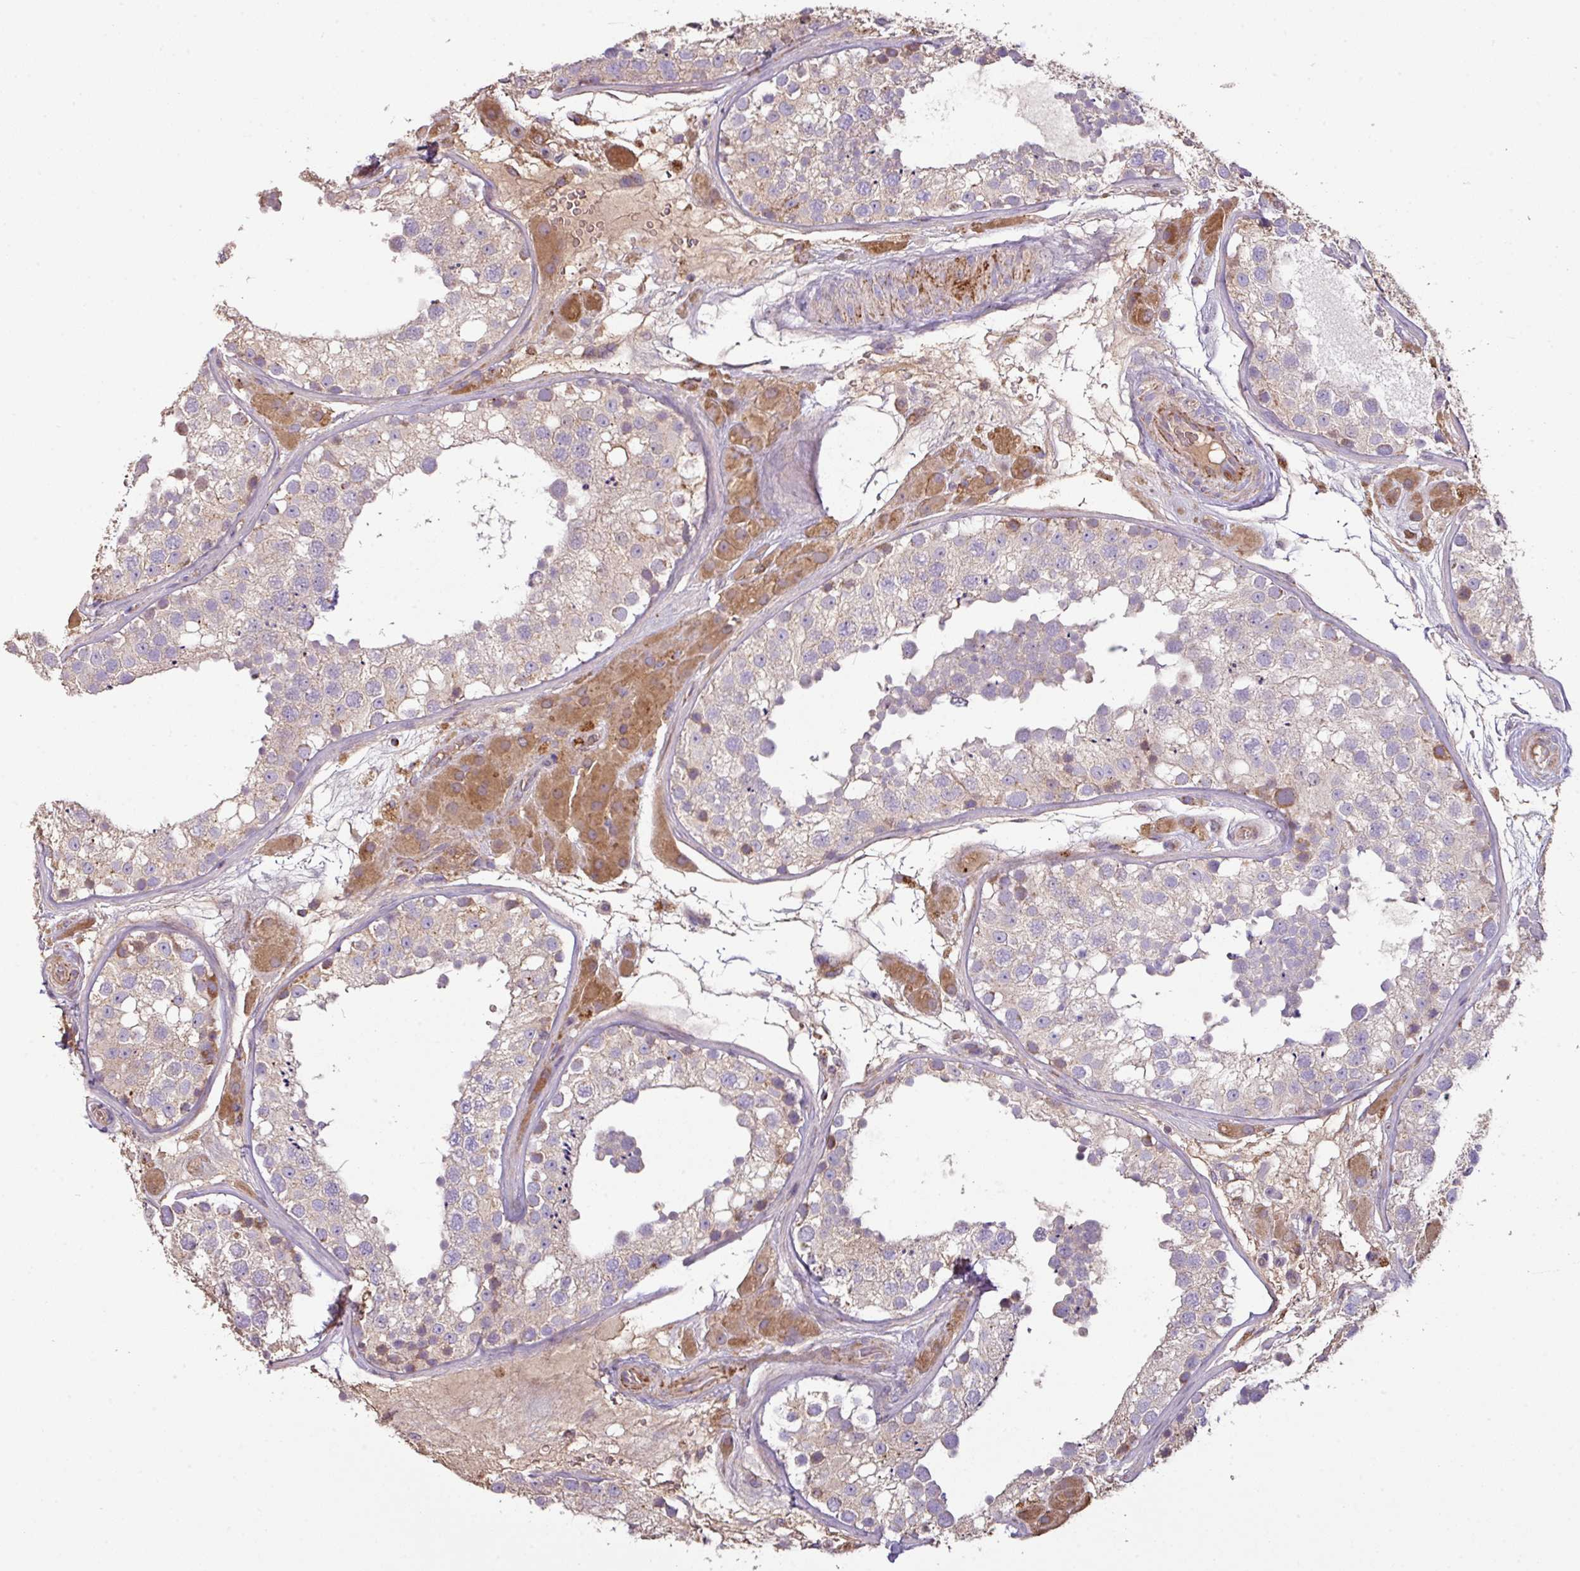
{"staining": {"intensity": "weak", "quantity": "<25%", "location": "cytoplasmic/membranous"}, "tissue": "testis", "cell_type": "Cells in seminiferous ducts", "image_type": "normal", "snomed": [{"axis": "morphology", "description": "Normal tissue, NOS"}, {"axis": "topography", "description": "Testis"}], "caption": "Benign testis was stained to show a protein in brown. There is no significant expression in cells in seminiferous ducts. Brightfield microscopy of immunohistochemistry stained with DAB (brown) and hematoxylin (blue), captured at high magnification.", "gene": "ENSG00000260170", "patient": {"sex": "male", "age": 26}}